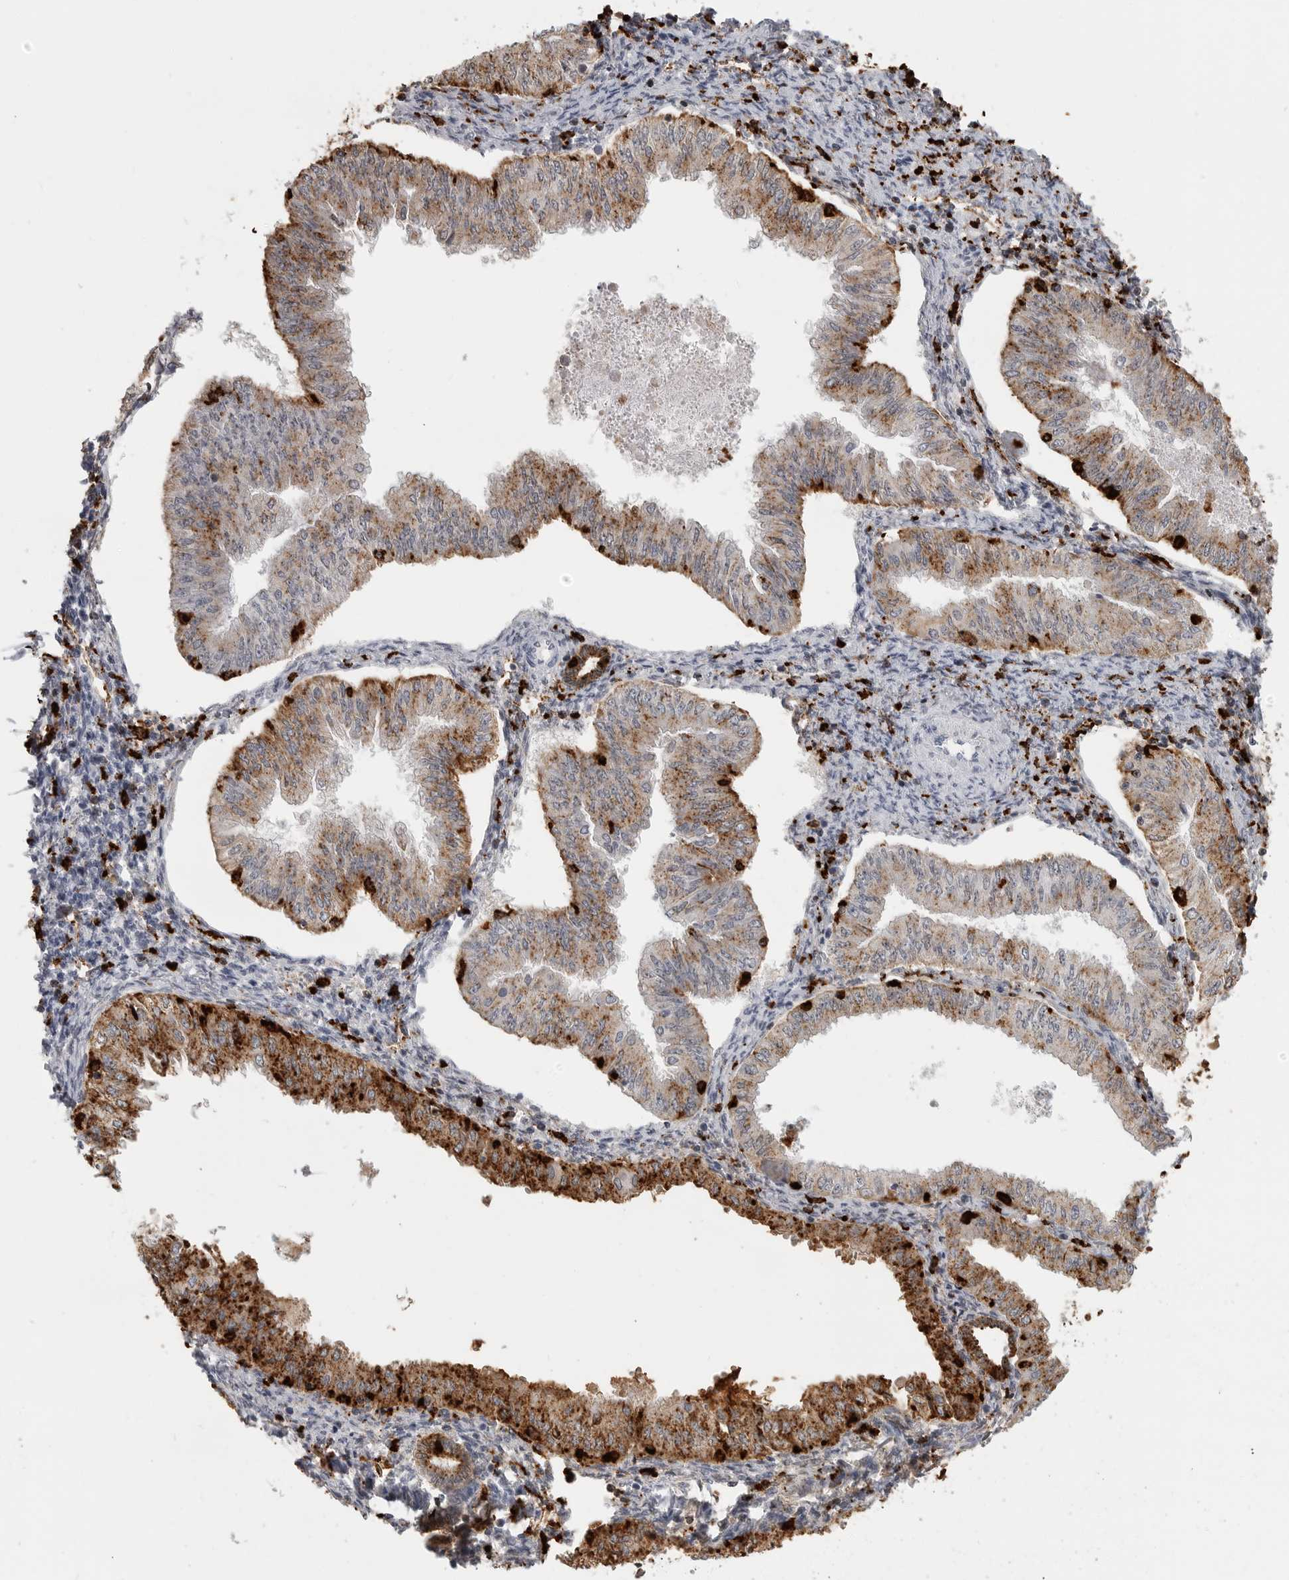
{"staining": {"intensity": "strong", "quantity": "25%-75%", "location": "cytoplasmic/membranous"}, "tissue": "endometrial cancer", "cell_type": "Tumor cells", "image_type": "cancer", "snomed": [{"axis": "morphology", "description": "Normal tissue, NOS"}, {"axis": "morphology", "description": "Adenocarcinoma, NOS"}, {"axis": "topography", "description": "Endometrium"}], "caption": "A high amount of strong cytoplasmic/membranous expression is identified in approximately 25%-75% of tumor cells in adenocarcinoma (endometrial) tissue.", "gene": "IFI30", "patient": {"sex": "female", "age": 53}}